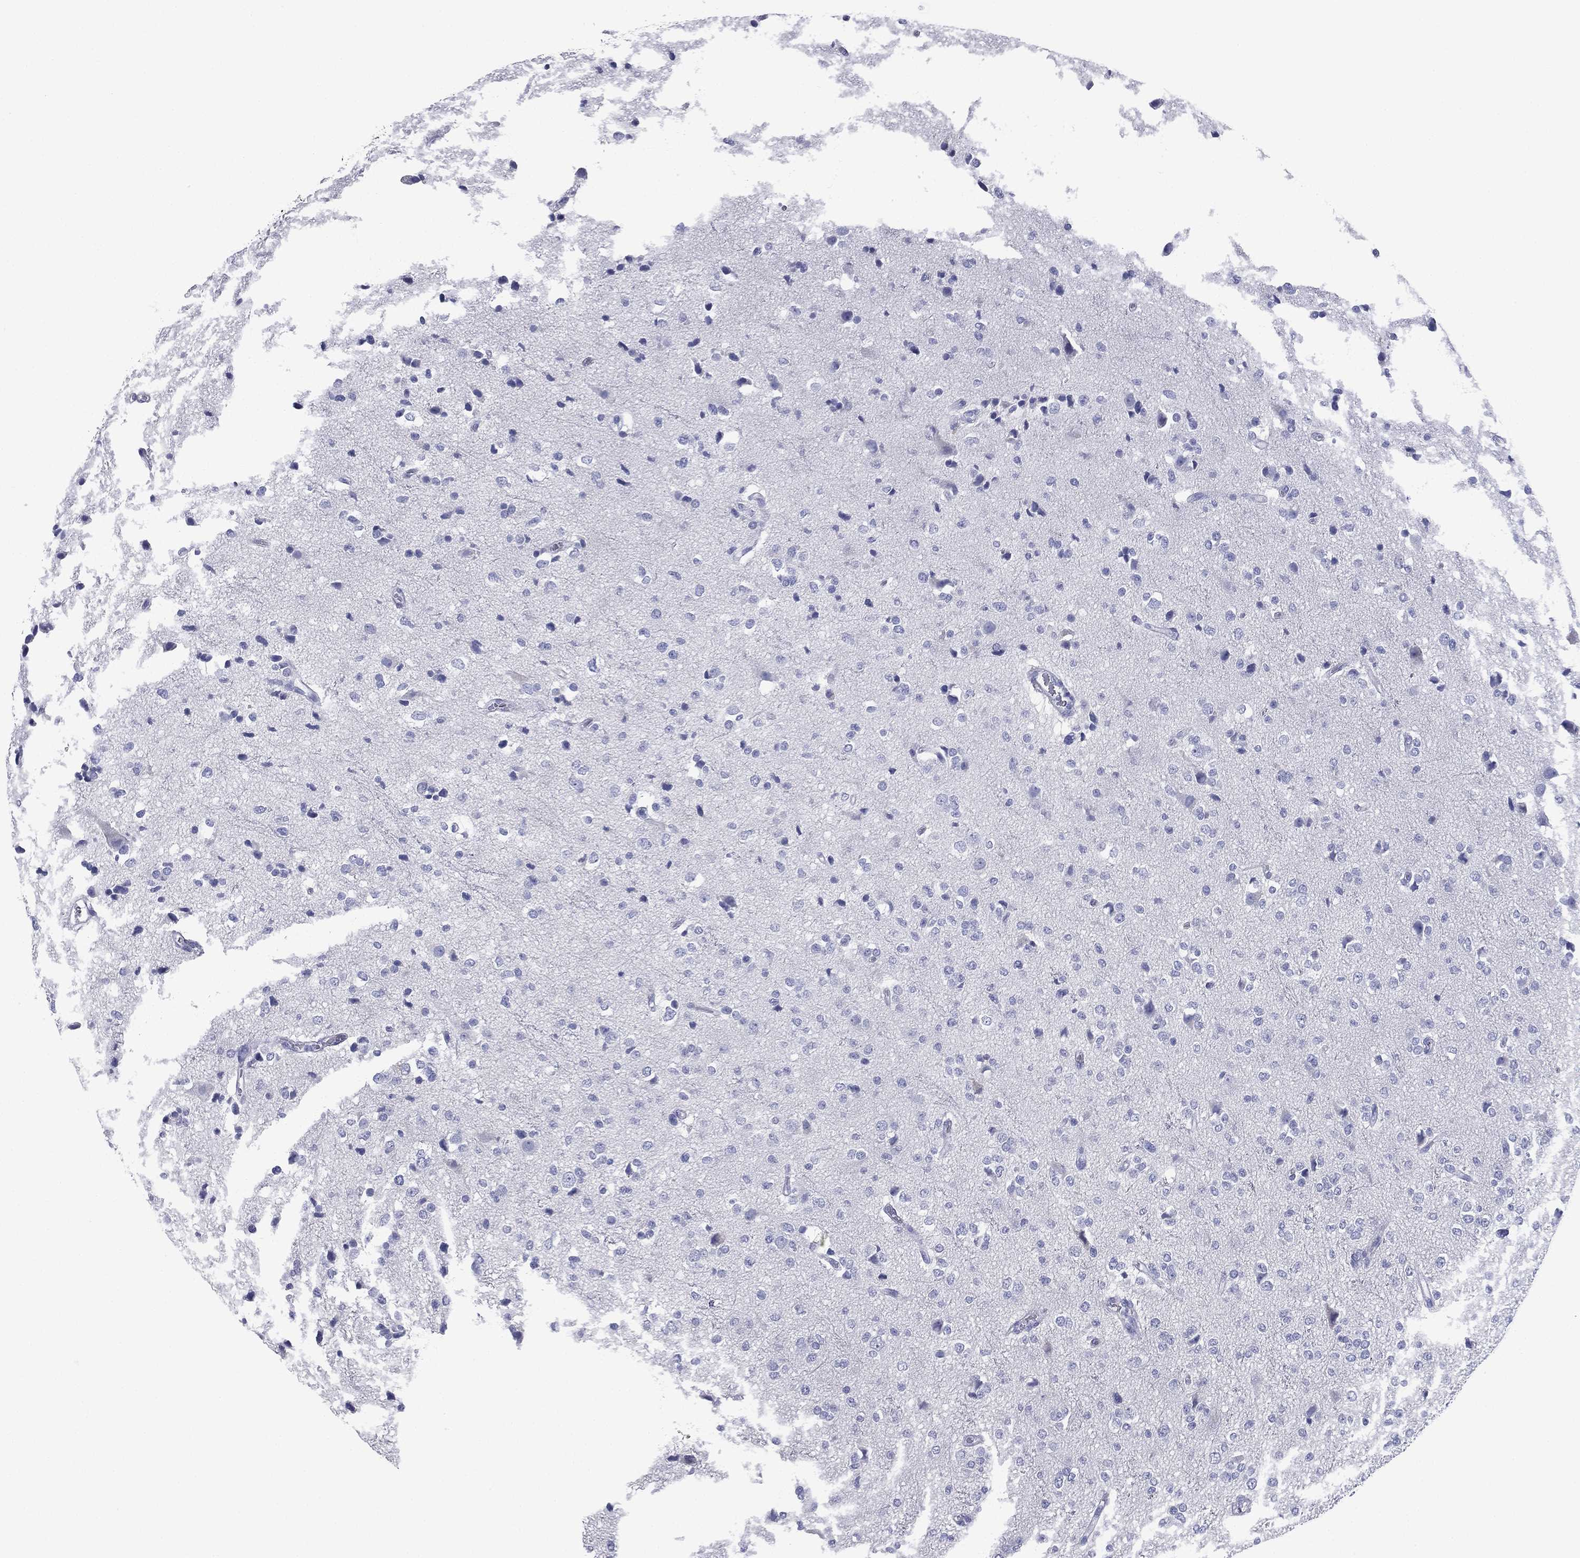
{"staining": {"intensity": "negative", "quantity": "none", "location": "none"}, "tissue": "glioma", "cell_type": "Tumor cells", "image_type": "cancer", "snomed": [{"axis": "morphology", "description": "Glioma, malignant, Low grade"}, {"axis": "topography", "description": "Brain"}], "caption": "Image shows no significant protein staining in tumor cells of glioma. Brightfield microscopy of immunohistochemistry (IHC) stained with DAB (brown) and hematoxylin (blue), captured at high magnification.", "gene": "FCER2", "patient": {"sex": "male", "age": 41}}